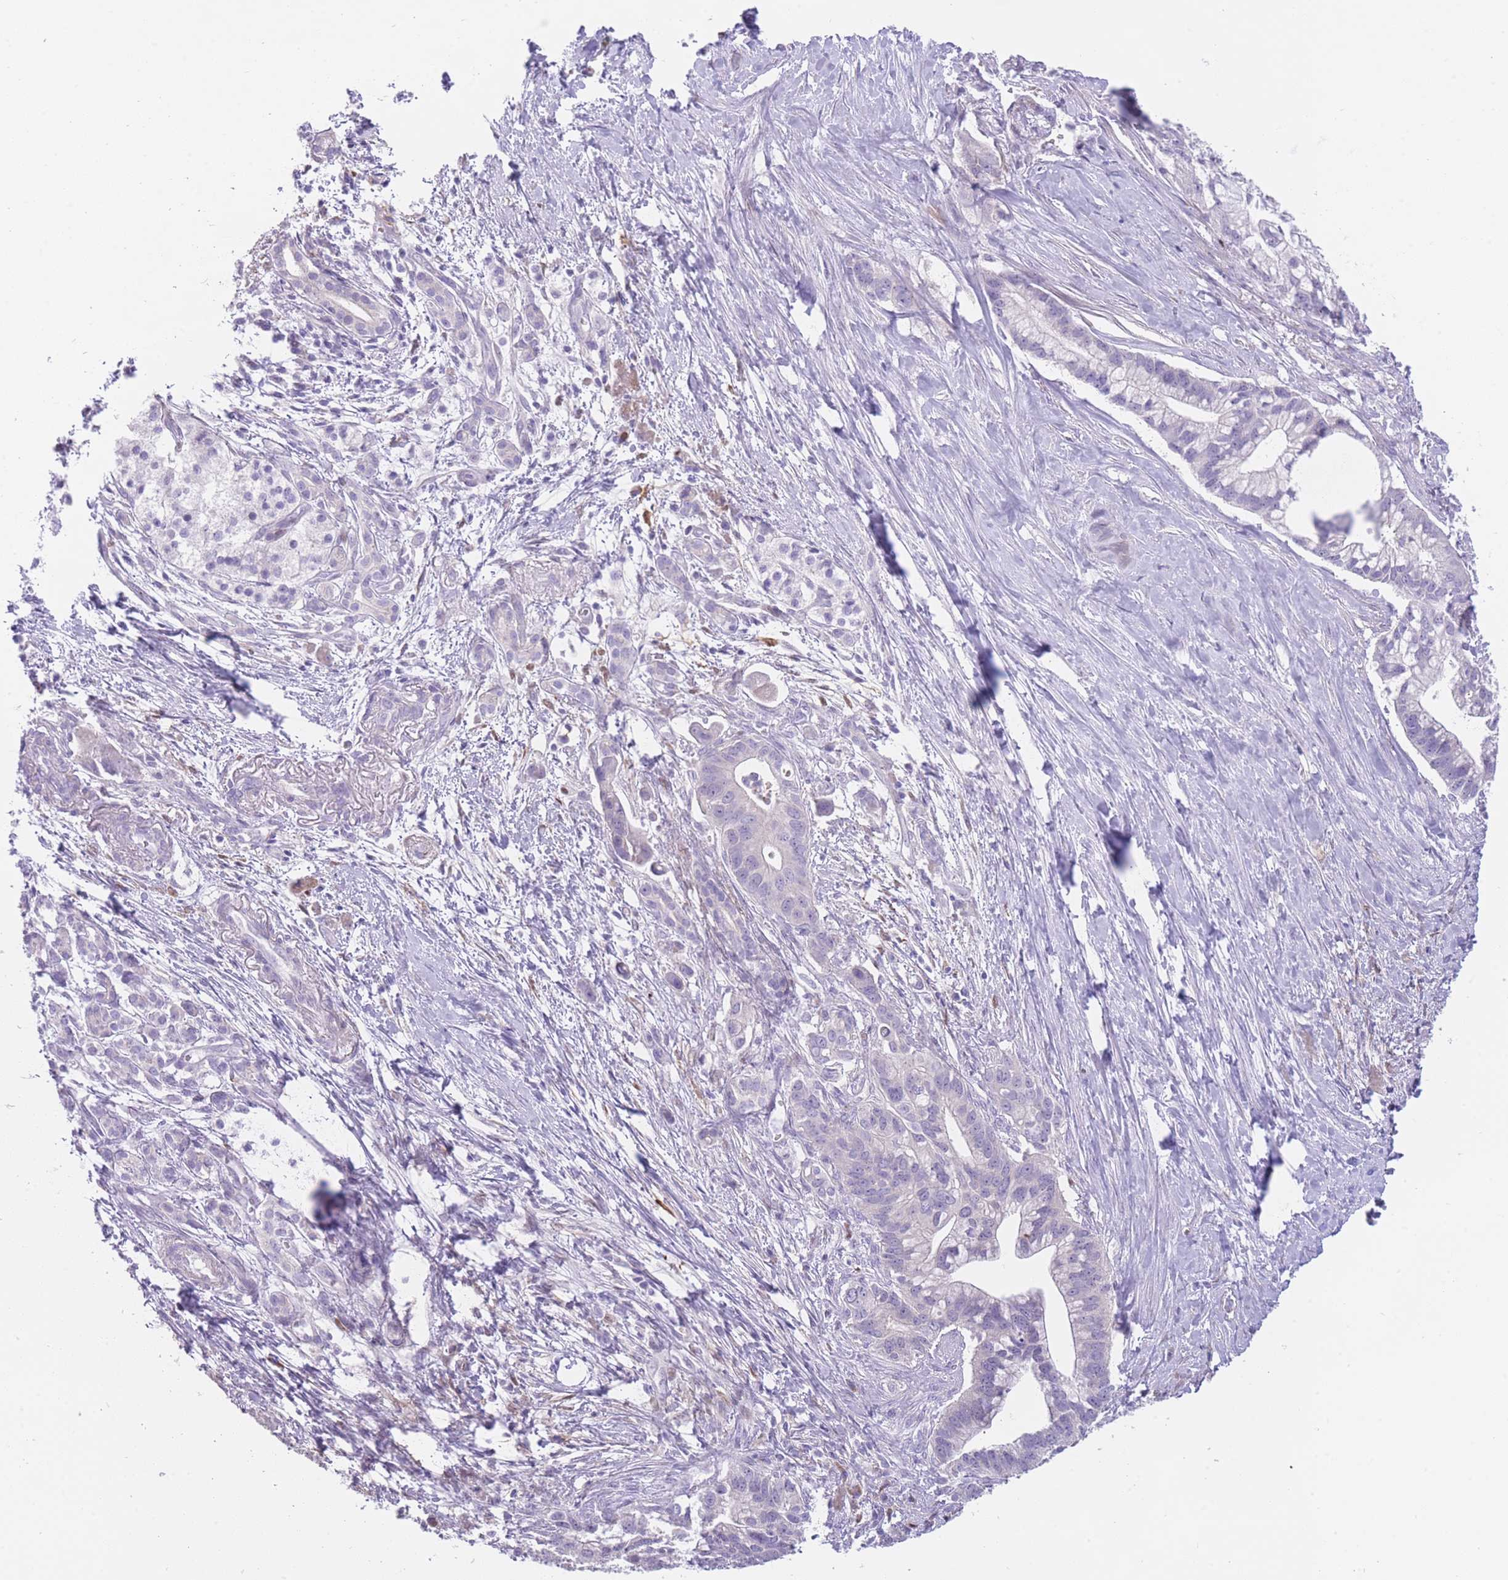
{"staining": {"intensity": "negative", "quantity": "none", "location": "none"}, "tissue": "pancreatic cancer", "cell_type": "Tumor cells", "image_type": "cancer", "snomed": [{"axis": "morphology", "description": "Adenocarcinoma, NOS"}, {"axis": "topography", "description": "Pancreas"}], "caption": "High power microscopy photomicrograph of an immunohistochemistry image of pancreatic adenocarcinoma, revealing no significant staining in tumor cells.", "gene": "IMPG1", "patient": {"sex": "male", "age": 68}}